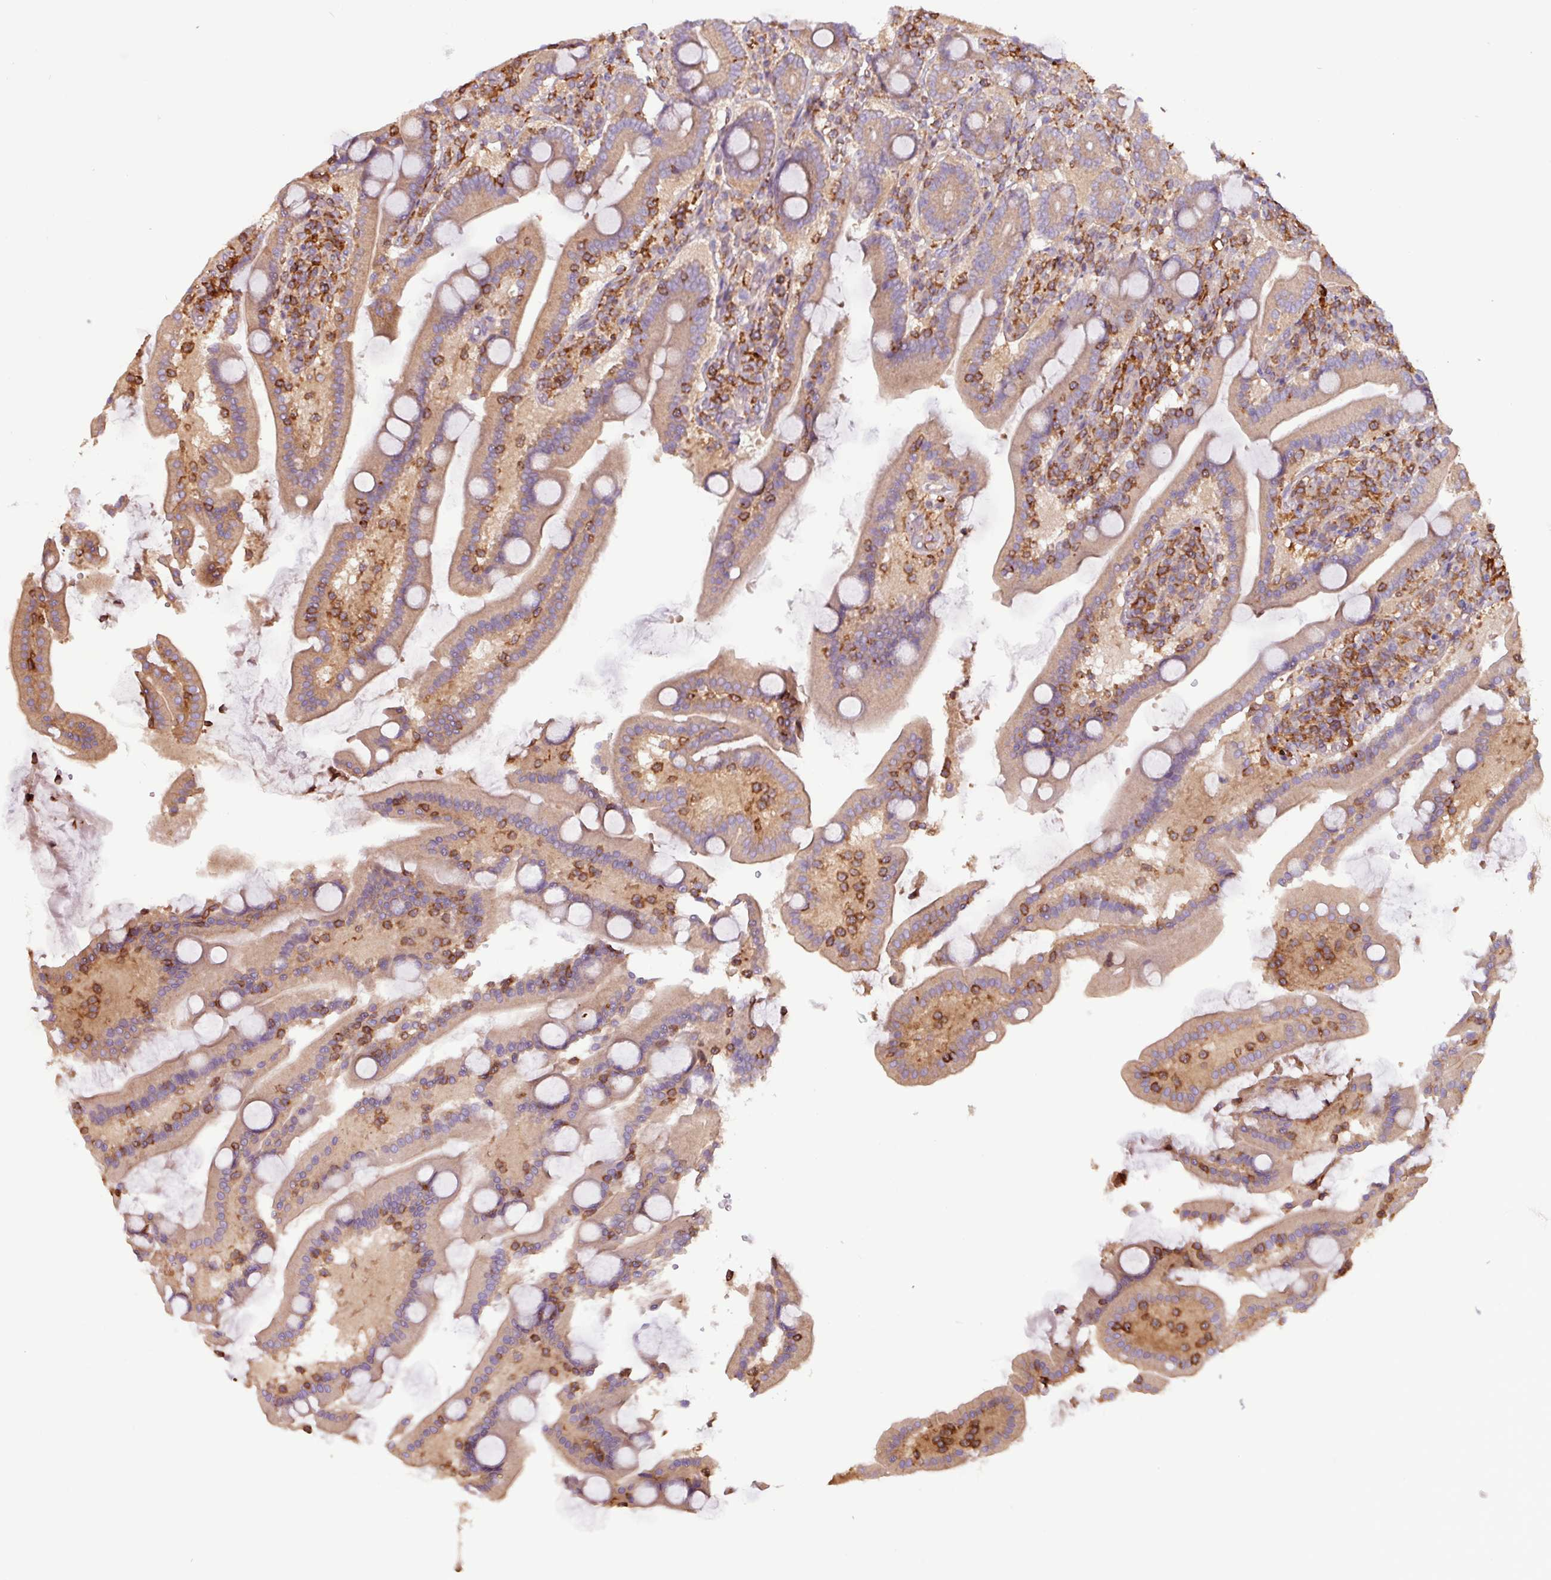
{"staining": {"intensity": "moderate", "quantity": ">75%", "location": "cytoplasmic/membranous"}, "tissue": "duodenum", "cell_type": "Glandular cells", "image_type": "normal", "snomed": [{"axis": "morphology", "description": "Normal tissue, NOS"}, {"axis": "topography", "description": "Duodenum"}], "caption": "Duodenum stained for a protein displays moderate cytoplasmic/membranous positivity in glandular cells. (DAB IHC, brown staining for protein, blue staining for nuclei).", "gene": "ACTR3B", "patient": {"sex": "male", "age": 55}}